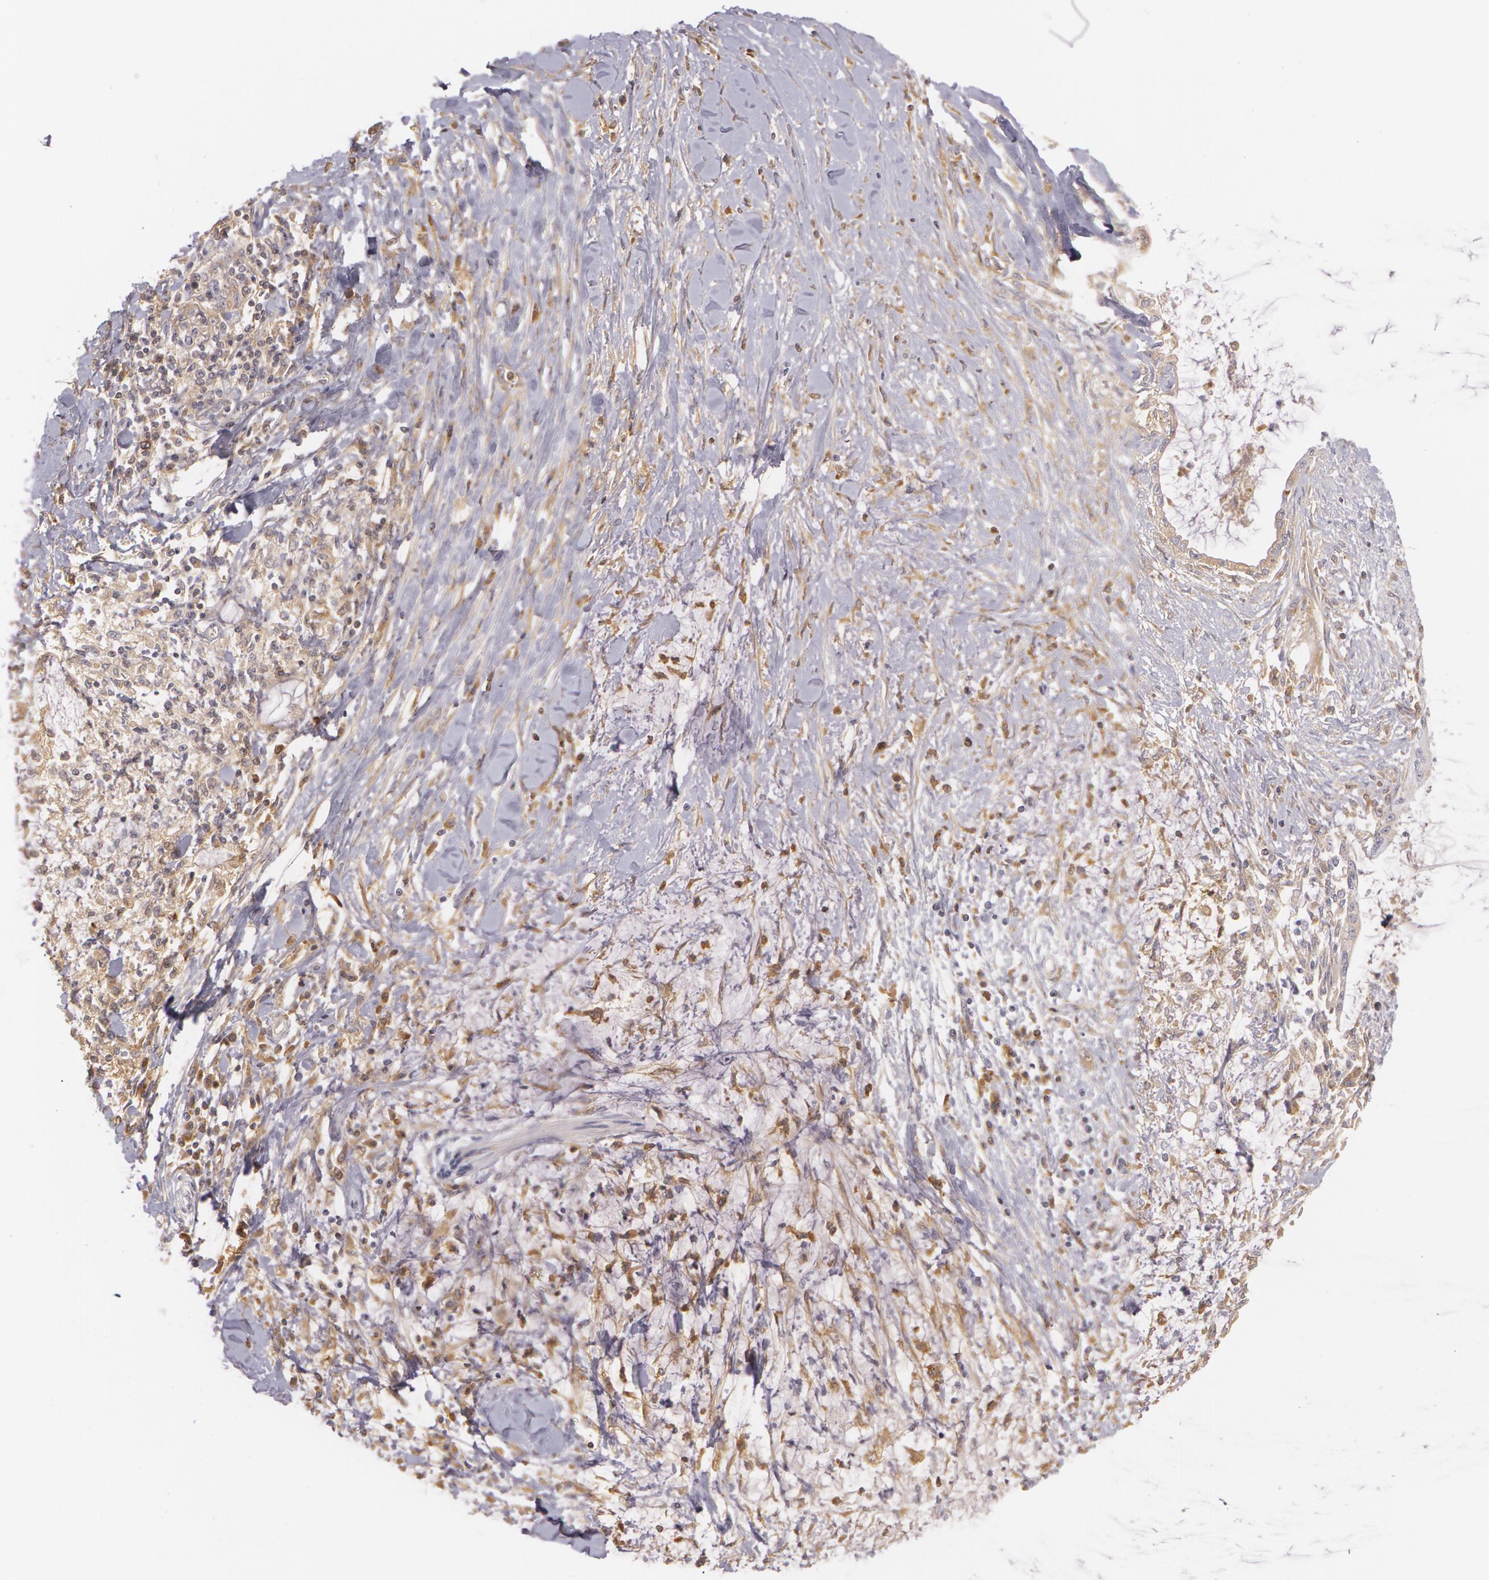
{"staining": {"intensity": "weak", "quantity": "<25%", "location": "cytoplasmic/membranous"}, "tissue": "pancreatic cancer", "cell_type": "Tumor cells", "image_type": "cancer", "snomed": [{"axis": "morphology", "description": "Adenocarcinoma, NOS"}, {"axis": "topography", "description": "Pancreas"}], "caption": "A micrograph of pancreatic cancer (adenocarcinoma) stained for a protein shows no brown staining in tumor cells.", "gene": "LBP", "patient": {"sex": "female", "age": 64}}